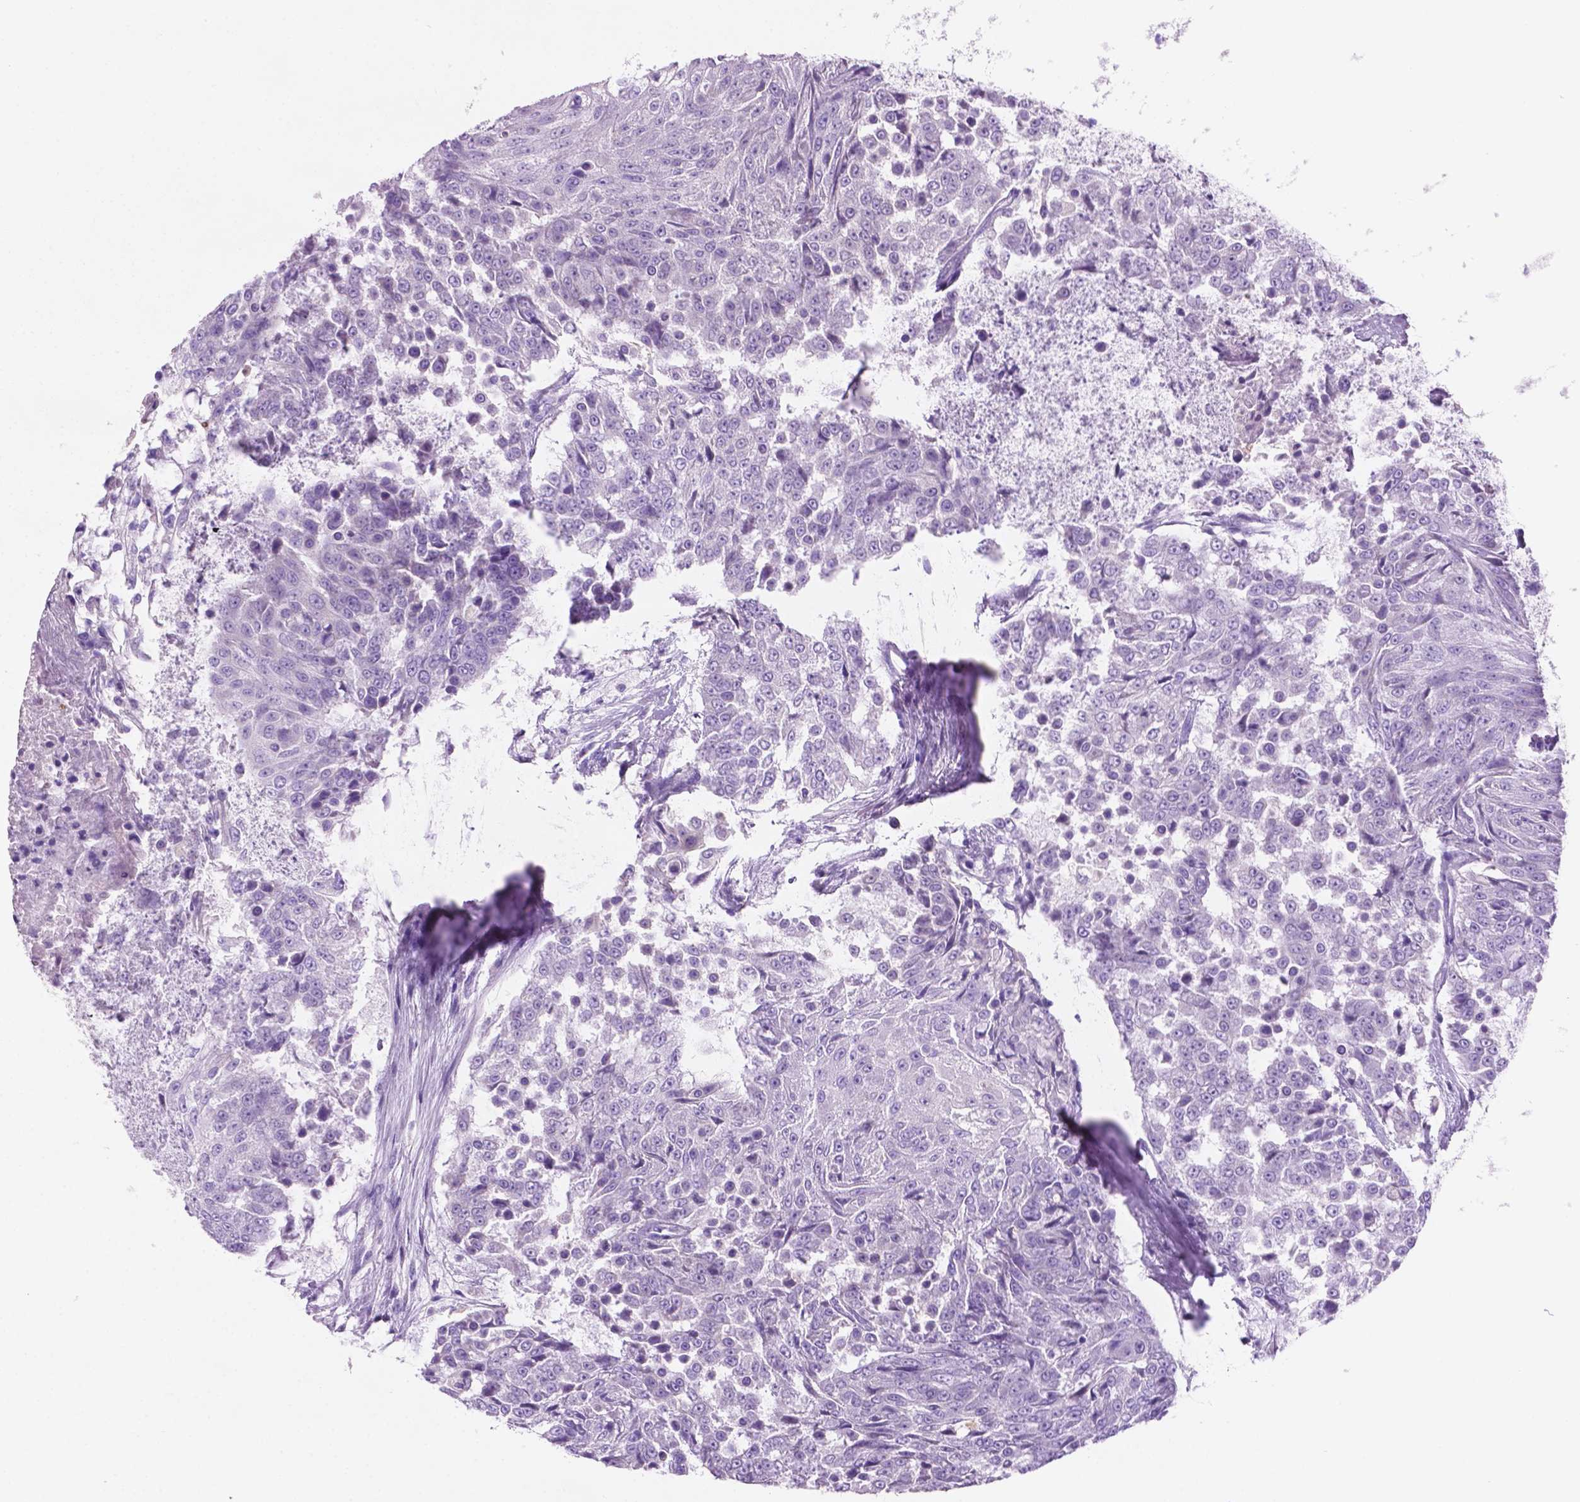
{"staining": {"intensity": "negative", "quantity": "none", "location": "none"}, "tissue": "urothelial cancer", "cell_type": "Tumor cells", "image_type": "cancer", "snomed": [{"axis": "morphology", "description": "Urothelial carcinoma, High grade"}, {"axis": "topography", "description": "Urinary bladder"}], "caption": "Image shows no significant protein expression in tumor cells of urothelial cancer.", "gene": "POU4F1", "patient": {"sex": "female", "age": 63}}